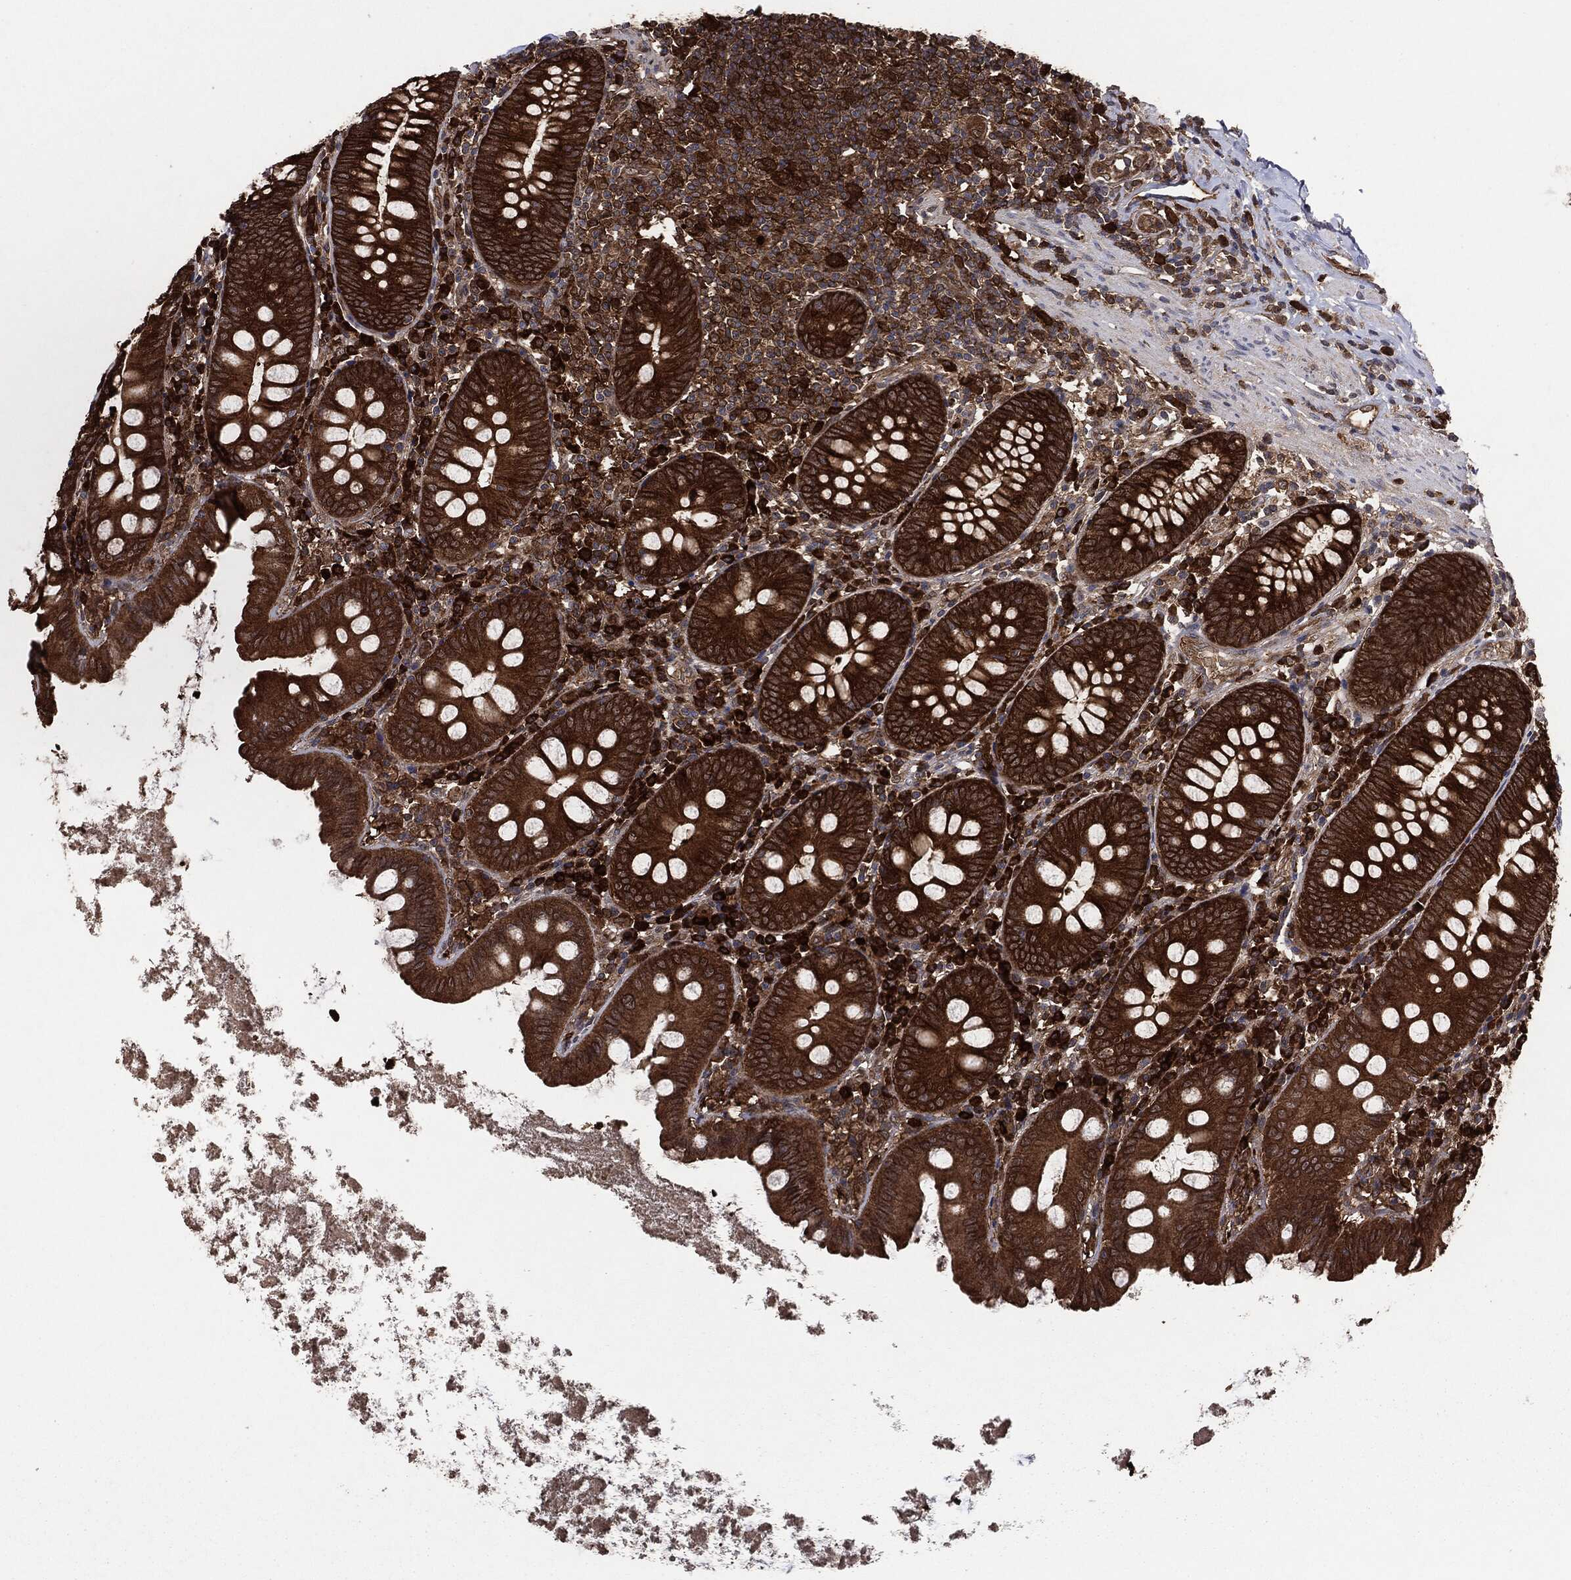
{"staining": {"intensity": "strong", "quantity": ">75%", "location": "cytoplasmic/membranous"}, "tissue": "appendix", "cell_type": "Glandular cells", "image_type": "normal", "snomed": [{"axis": "morphology", "description": "Normal tissue, NOS"}, {"axis": "topography", "description": "Appendix"}], "caption": "Immunohistochemical staining of normal appendix shows >75% levels of strong cytoplasmic/membranous protein positivity in approximately >75% of glandular cells.", "gene": "NME1", "patient": {"sex": "female", "age": 82}}